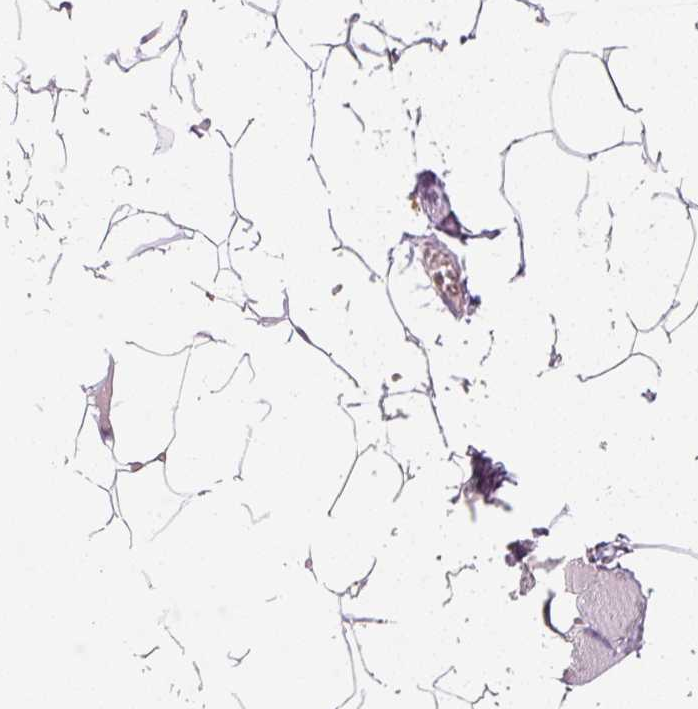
{"staining": {"intensity": "negative", "quantity": "none", "location": "none"}, "tissue": "adipose tissue", "cell_type": "Adipocytes", "image_type": "normal", "snomed": [{"axis": "morphology", "description": "Normal tissue, NOS"}, {"axis": "topography", "description": "Skin"}, {"axis": "topography", "description": "Peripheral nerve tissue"}], "caption": "Immunohistochemistry (IHC) histopathology image of normal adipose tissue stained for a protein (brown), which exhibits no positivity in adipocytes.", "gene": "U2AF2", "patient": {"sex": "female", "age": 56}}